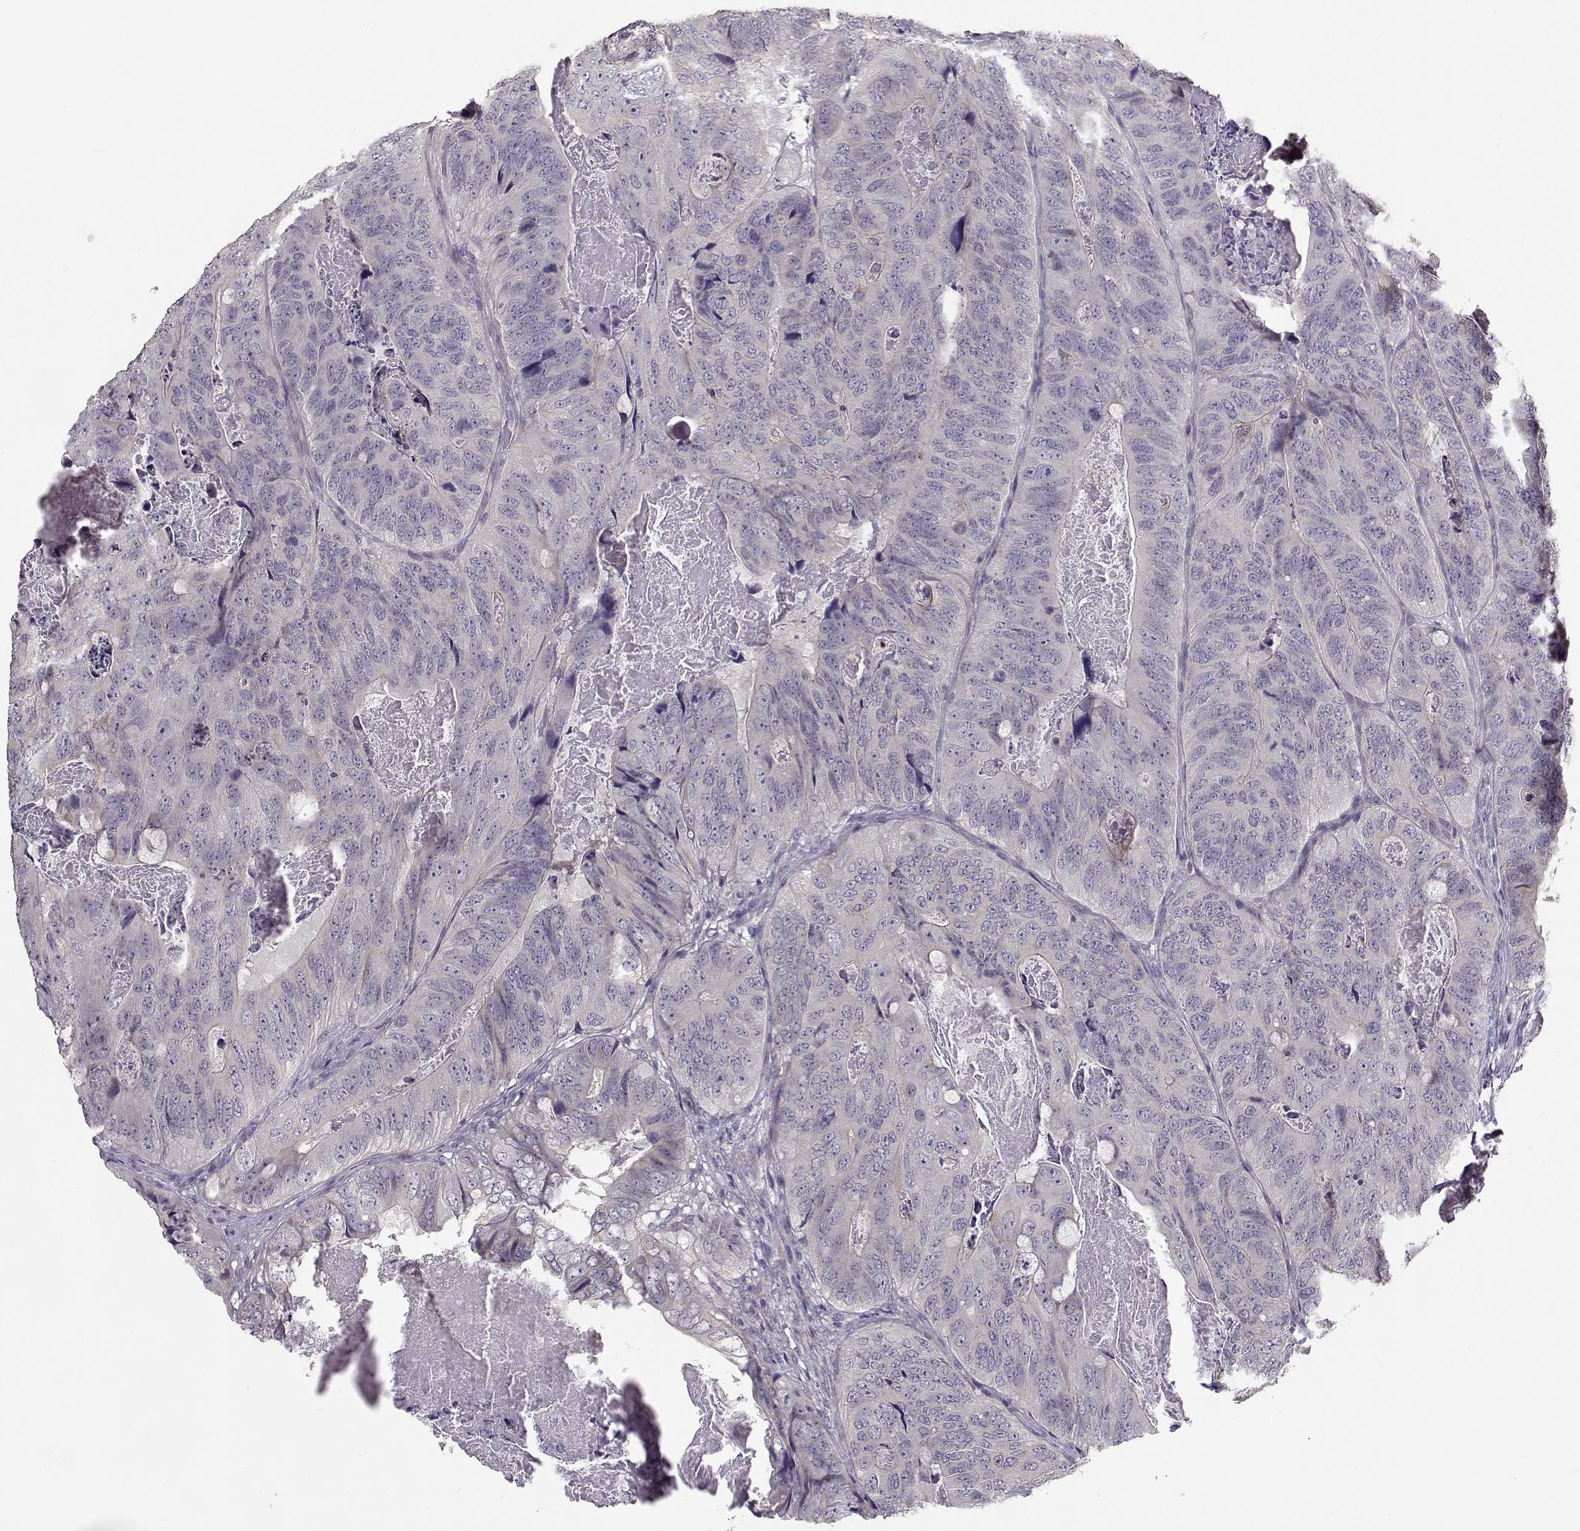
{"staining": {"intensity": "negative", "quantity": "none", "location": "none"}, "tissue": "colorectal cancer", "cell_type": "Tumor cells", "image_type": "cancer", "snomed": [{"axis": "morphology", "description": "Adenocarcinoma, NOS"}, {"axis": "topography", "description": "Colon"}], "caption": "This histopathology image is of colorectal cancer (adenocarcinoma) stained with immunohistochemistry (IHC) to label a protein in brown with the nuclei are counter-stained blue. There is no expression in tumor cells.", "gene": "TMEM145", "patient": {"sex": "male", "age": 79}}